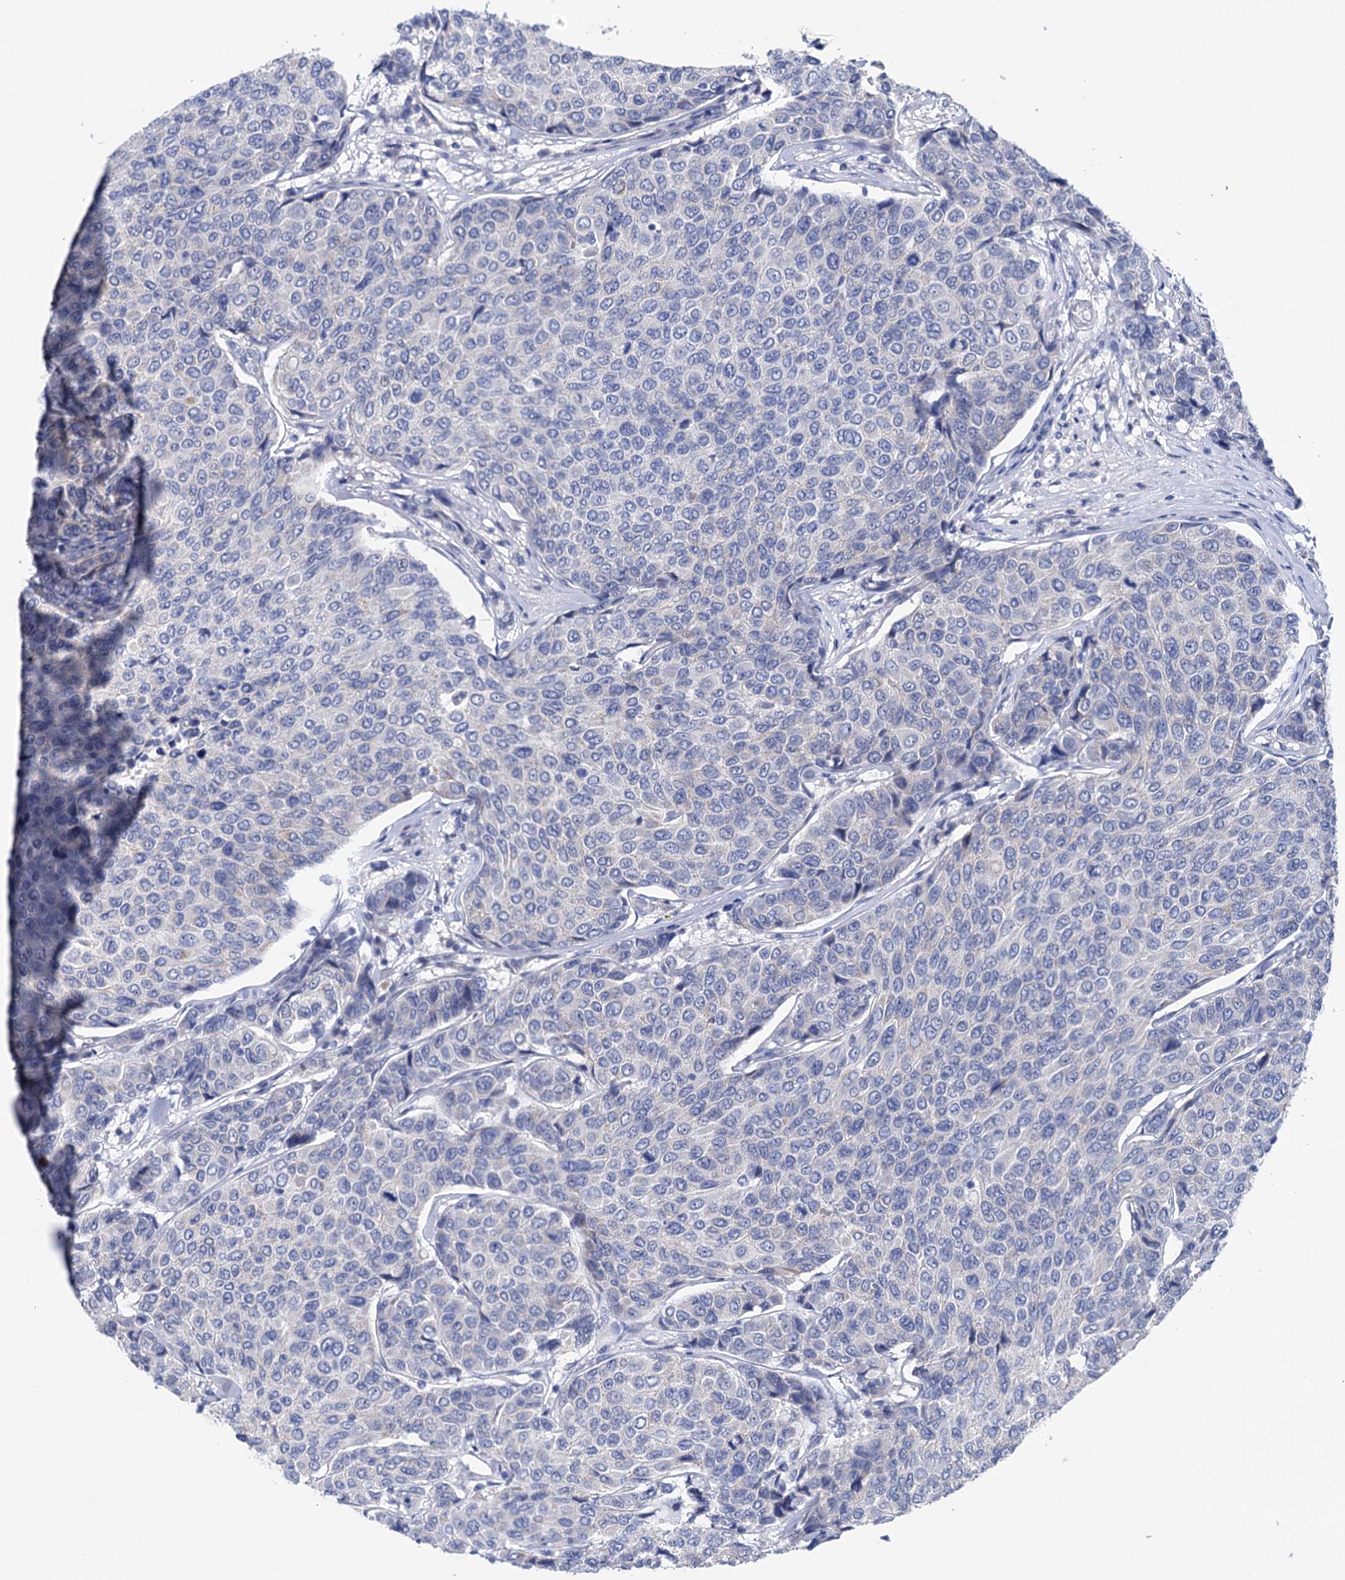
{"staining": {"intensity": "negative", "quantity": "none", "location": "none"}, "tissue": "breast cancer", "cell_type": "Tumor cells", "image_type": "cancer", "snomed": [{"axis": "morphology", "description": "Duct carcinoma"}, {"axis": "topography", "description": "Breast"}], "caption": "High magnification brightfield microscopy of breast intraductal carcinoma stained with DAB (3,3'-diaminobenzidine) (brown) and counterstained with hematoxylin (blue): tumor cells show no significant staining. (IHC, brightfield microscopy, high magnification).", "gene": "SUCLA2", "patient": {"sex": "female", "age": 55}}